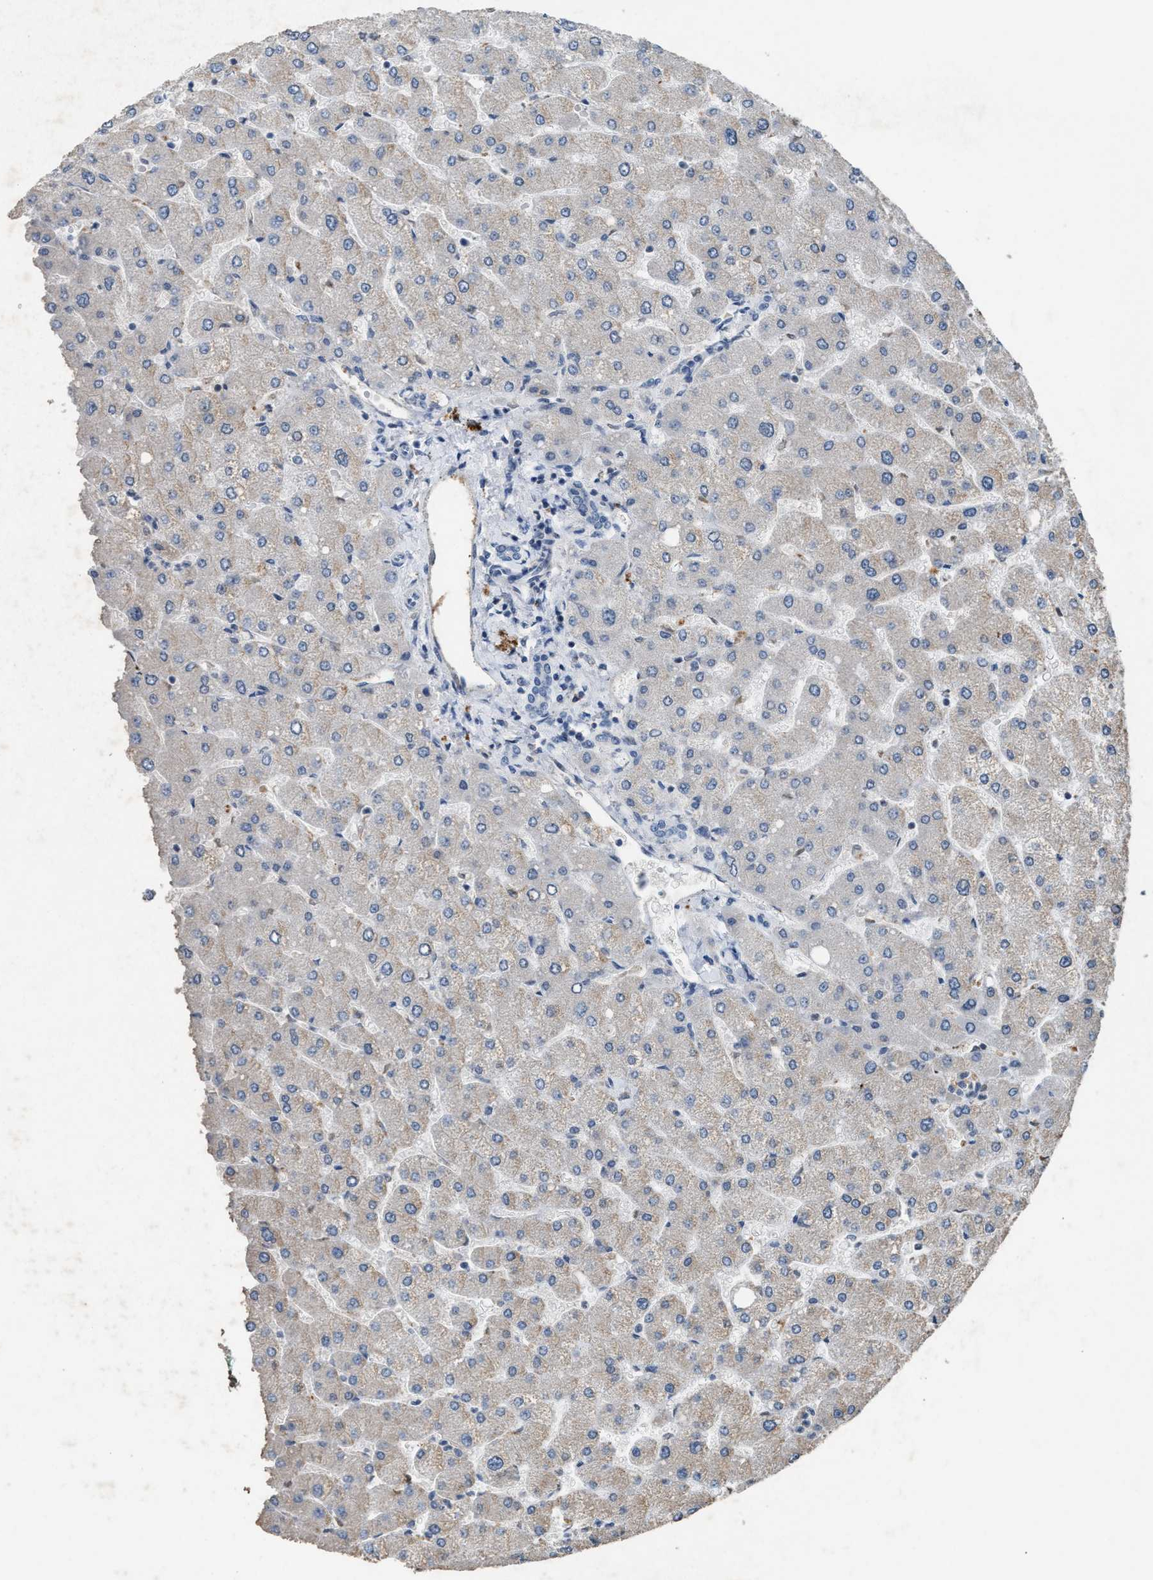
{"staining": {"intensity": "negative", "quantity": "none", "location": "none"}, "tissue": "liver", "cell_type": "Cholangiocytes", "image_type": "normal", "snomed": [{"axis": "morphology", "description": "Normal tissue, NOS"}, {"axis": "topography", "description": "Liver"}], "caption": "This is an IHC photomicrograph of normal liver. There is no staining in cholangiocytes.", "gene": "SLC5A5", "patient": {"sex": "male", "age": 55}}